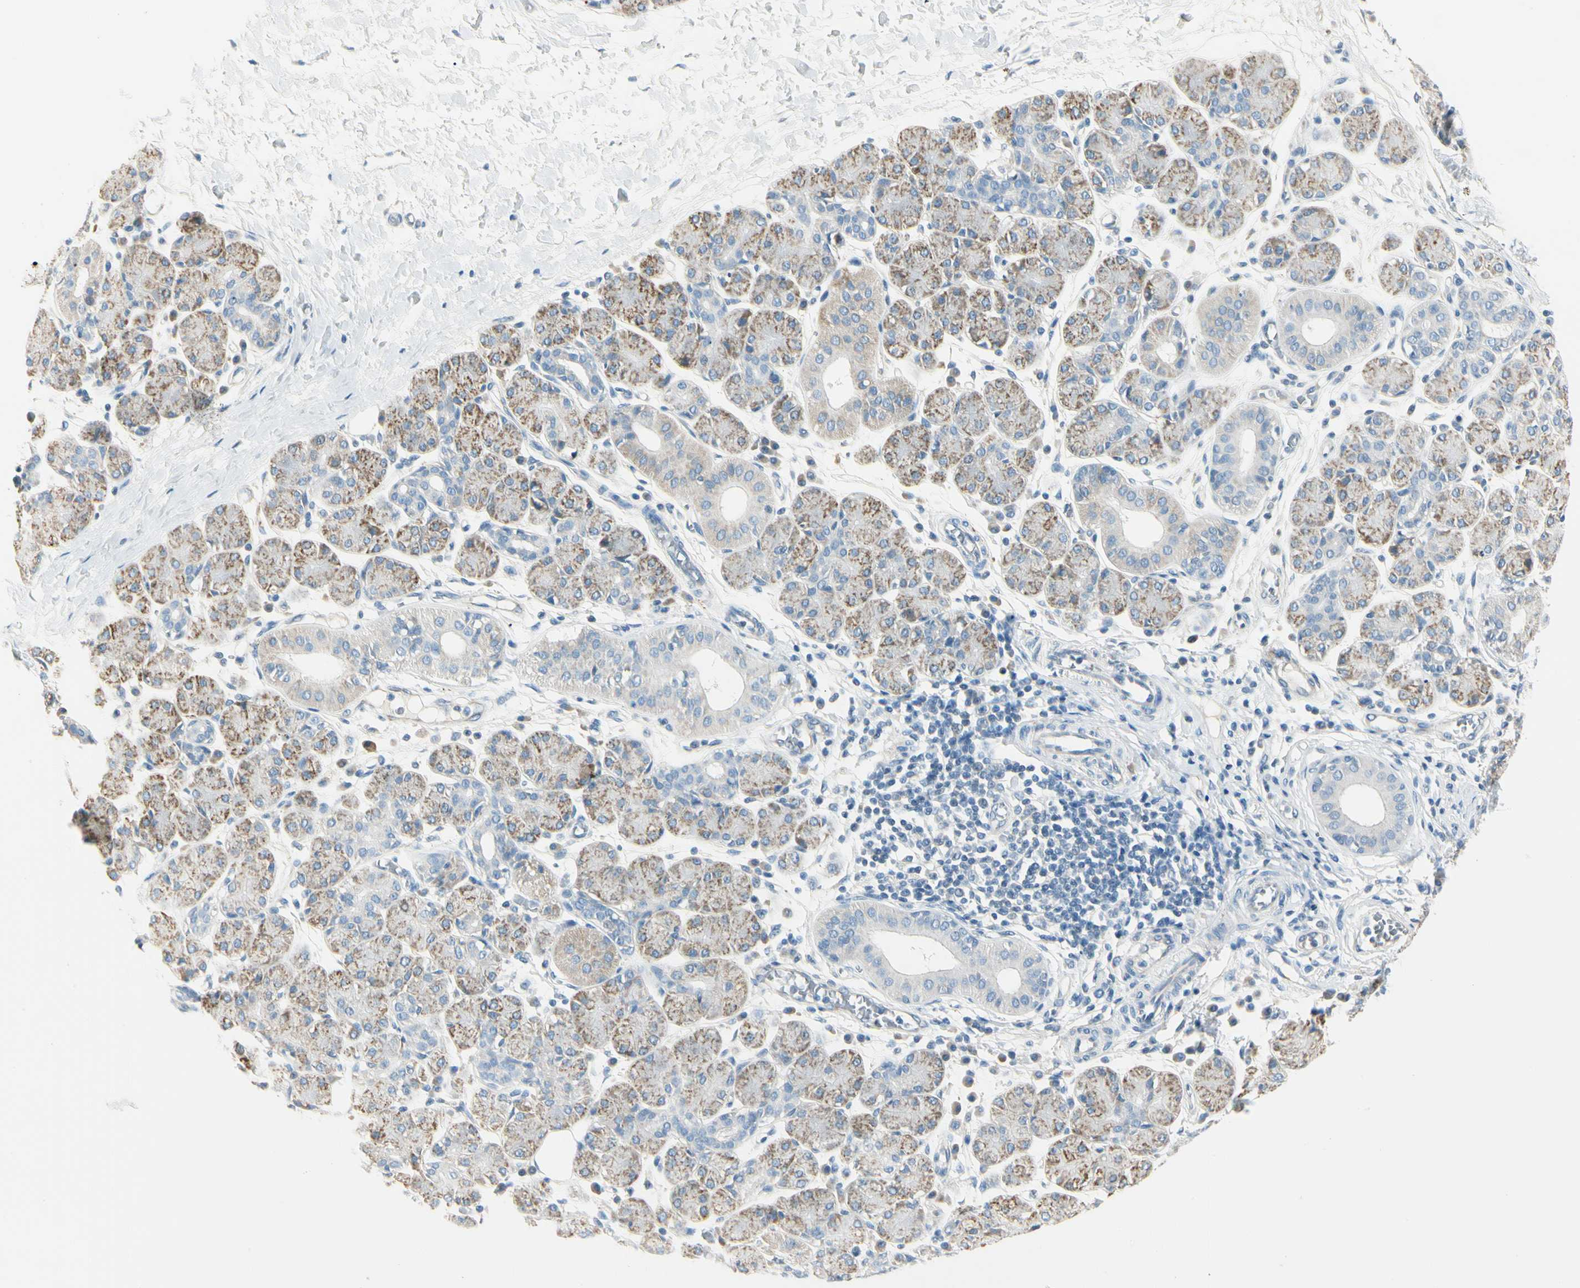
{"staining": {"intensity": "moderate", "quantity": "25%-75%", "location": "cytoplasmic/membranous"}, "tissue": "salivary gland", "cell_type": "Glandular cells", "image_type": "normal", "snomed": [{"axis": "morphology", "description": "Normal tissue, NOS"}, {"axis": "morphology", "description": "Inflammation, NOS"}, {"axis": "topography", "description": "Lymph node"}, {"axis": "topography", "description": "Salivary gland"}], "caption": "Protein expression analysis of benign salivary gland shows moderate cytoplasmic/membranous positivity in about 25%-75% of glandular cells. (DAB (3,3'-diaminobenzidine) = brown stain, brightfield microscopy at high magnification).", "gene": "SLC6A15", "patient": {"sex": "male", "age": 3}}